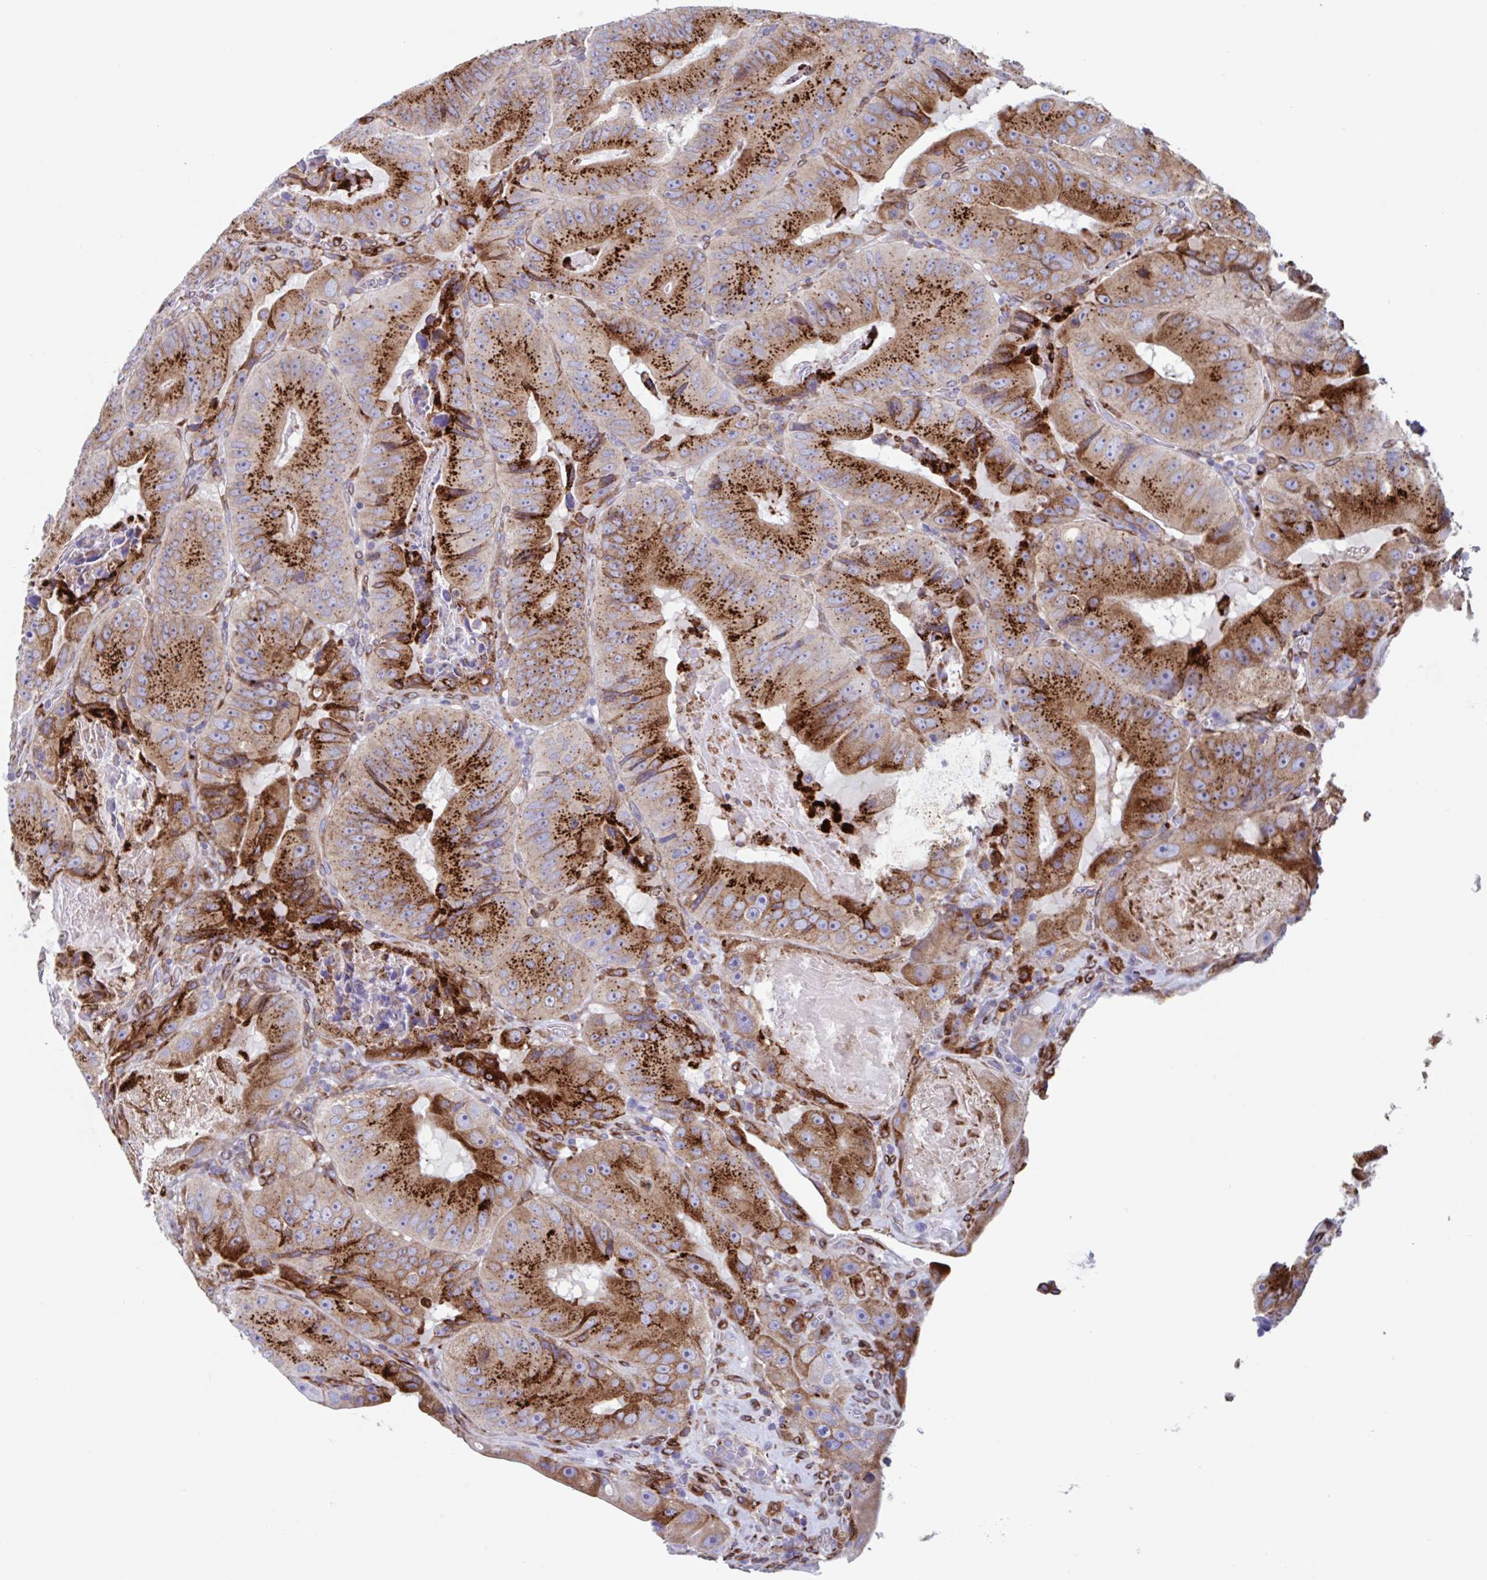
{"staining": {"intensity": "strong", "quantity": ">75%", "location": "cytoplasmic/membranous"}, "tissue": "colorectal cancer", "cell_type": "Tumor cells", "image_type": "cancer", "snomed": [{"axis": "morphology", "description": "Adenocarcinoma, NOS"}, {"axis": "topography", "description": "Colon"}], "caption": "Brown immunohistochemical staining in human colorectal cancer (adenocarcinoma) displays strong cytoplasmic/membranous staining in approximately >75% of tumor cells.", "gene": "RFK", "patient": {"sex": "female", "age": 86}}